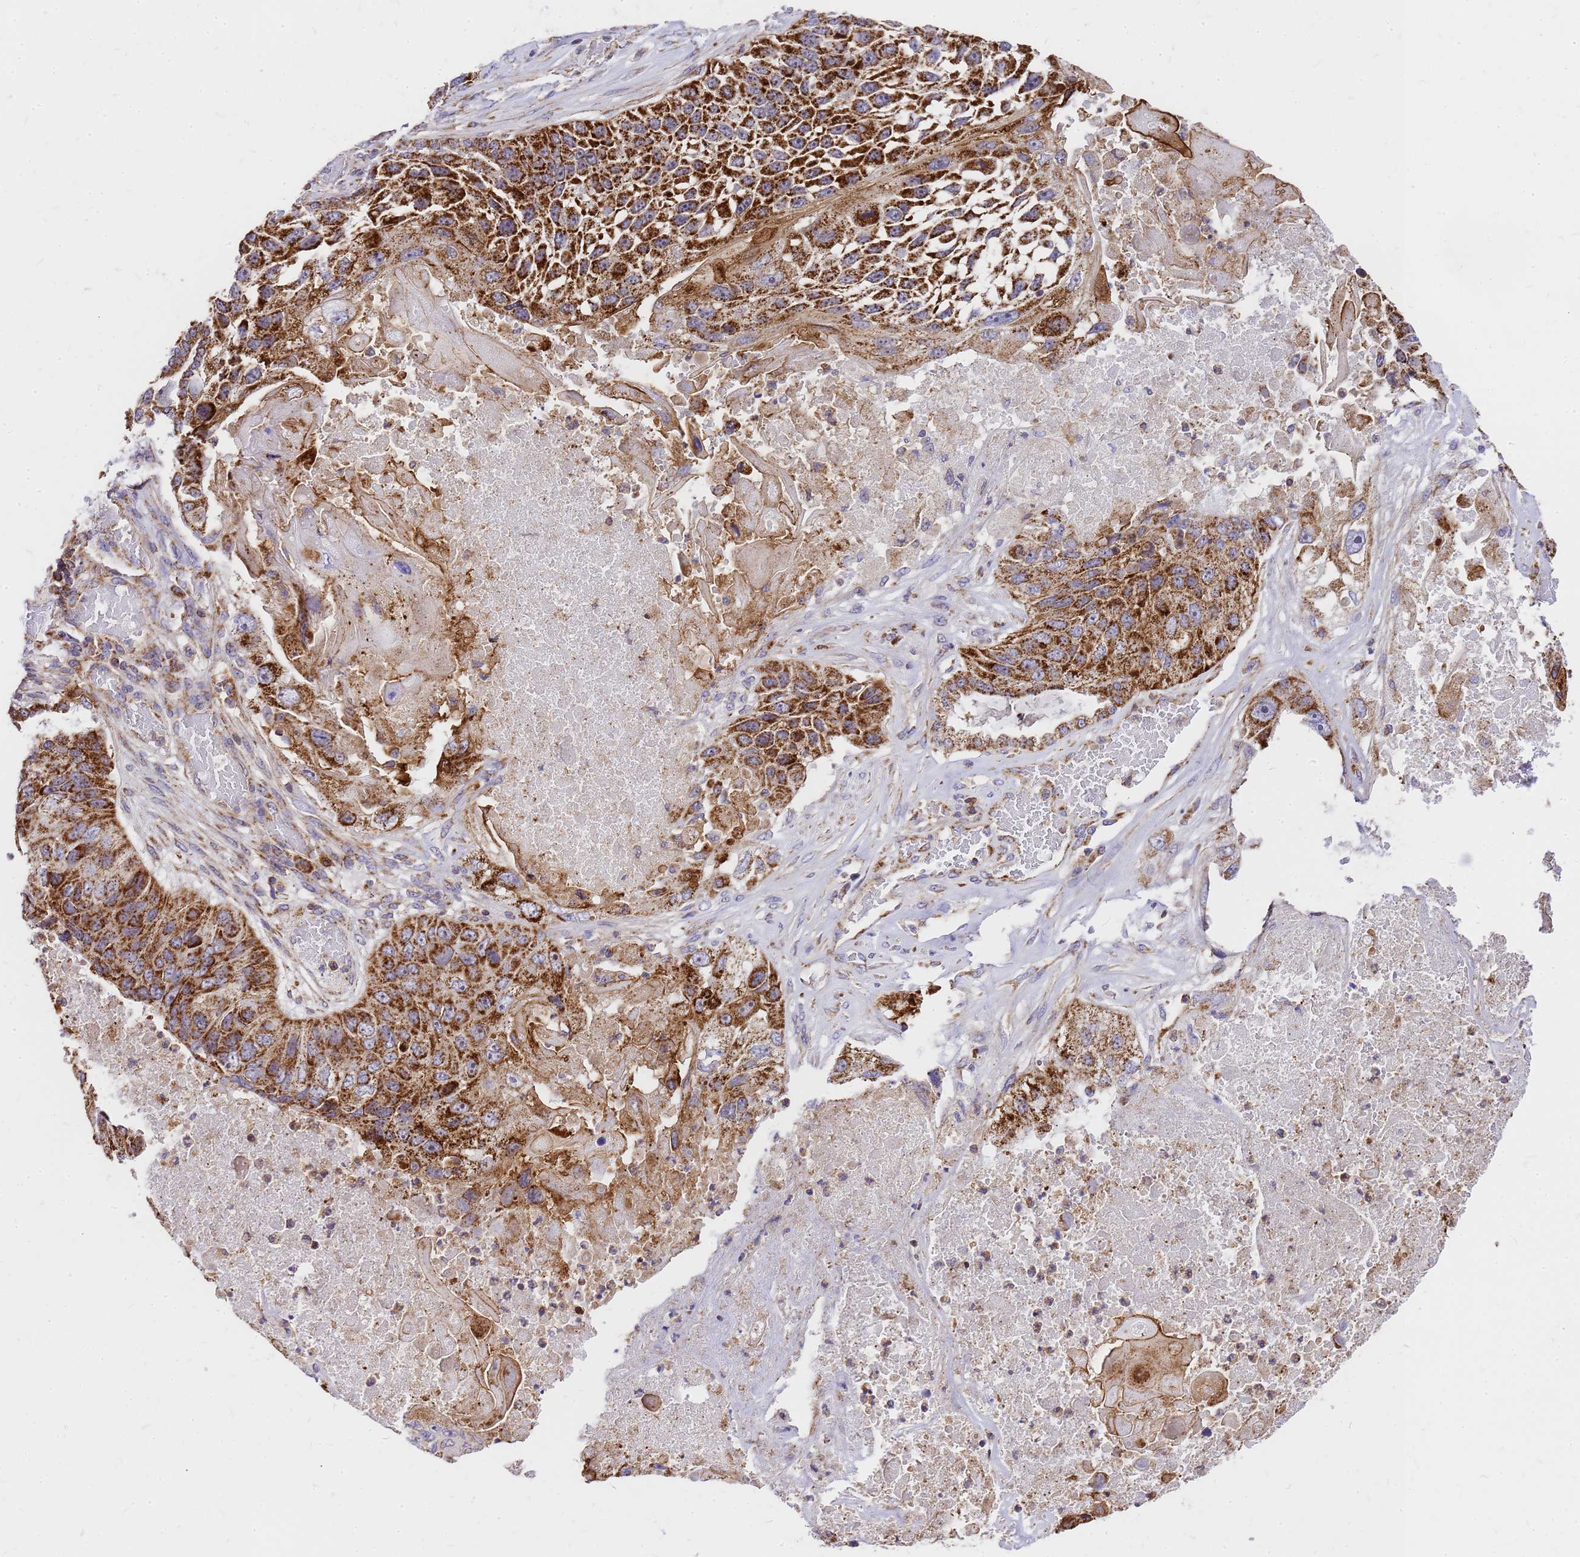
{"staining": {"intensity": "strong", "quantity": ">75%", "location": "cytoplasmic/membranous"}, "tissue": "lung cancer", "cell_type": "Tumor cells", "image_type": "cancer", "snomed": [{"axis": "morphology", "description": "Squamous cell carcinoma, NOS"}, {"axis": "topography", "description": "Lung"}], "caption": "Immunohistochemical staining of human squamous cell carcinoma (lung) displays high levels of strong cytoplasmic/membranous protein positivity in approximately >75% of tumor cells.", "gene": "MRPS26", "patient": {"sex": "male", "age": 61}}